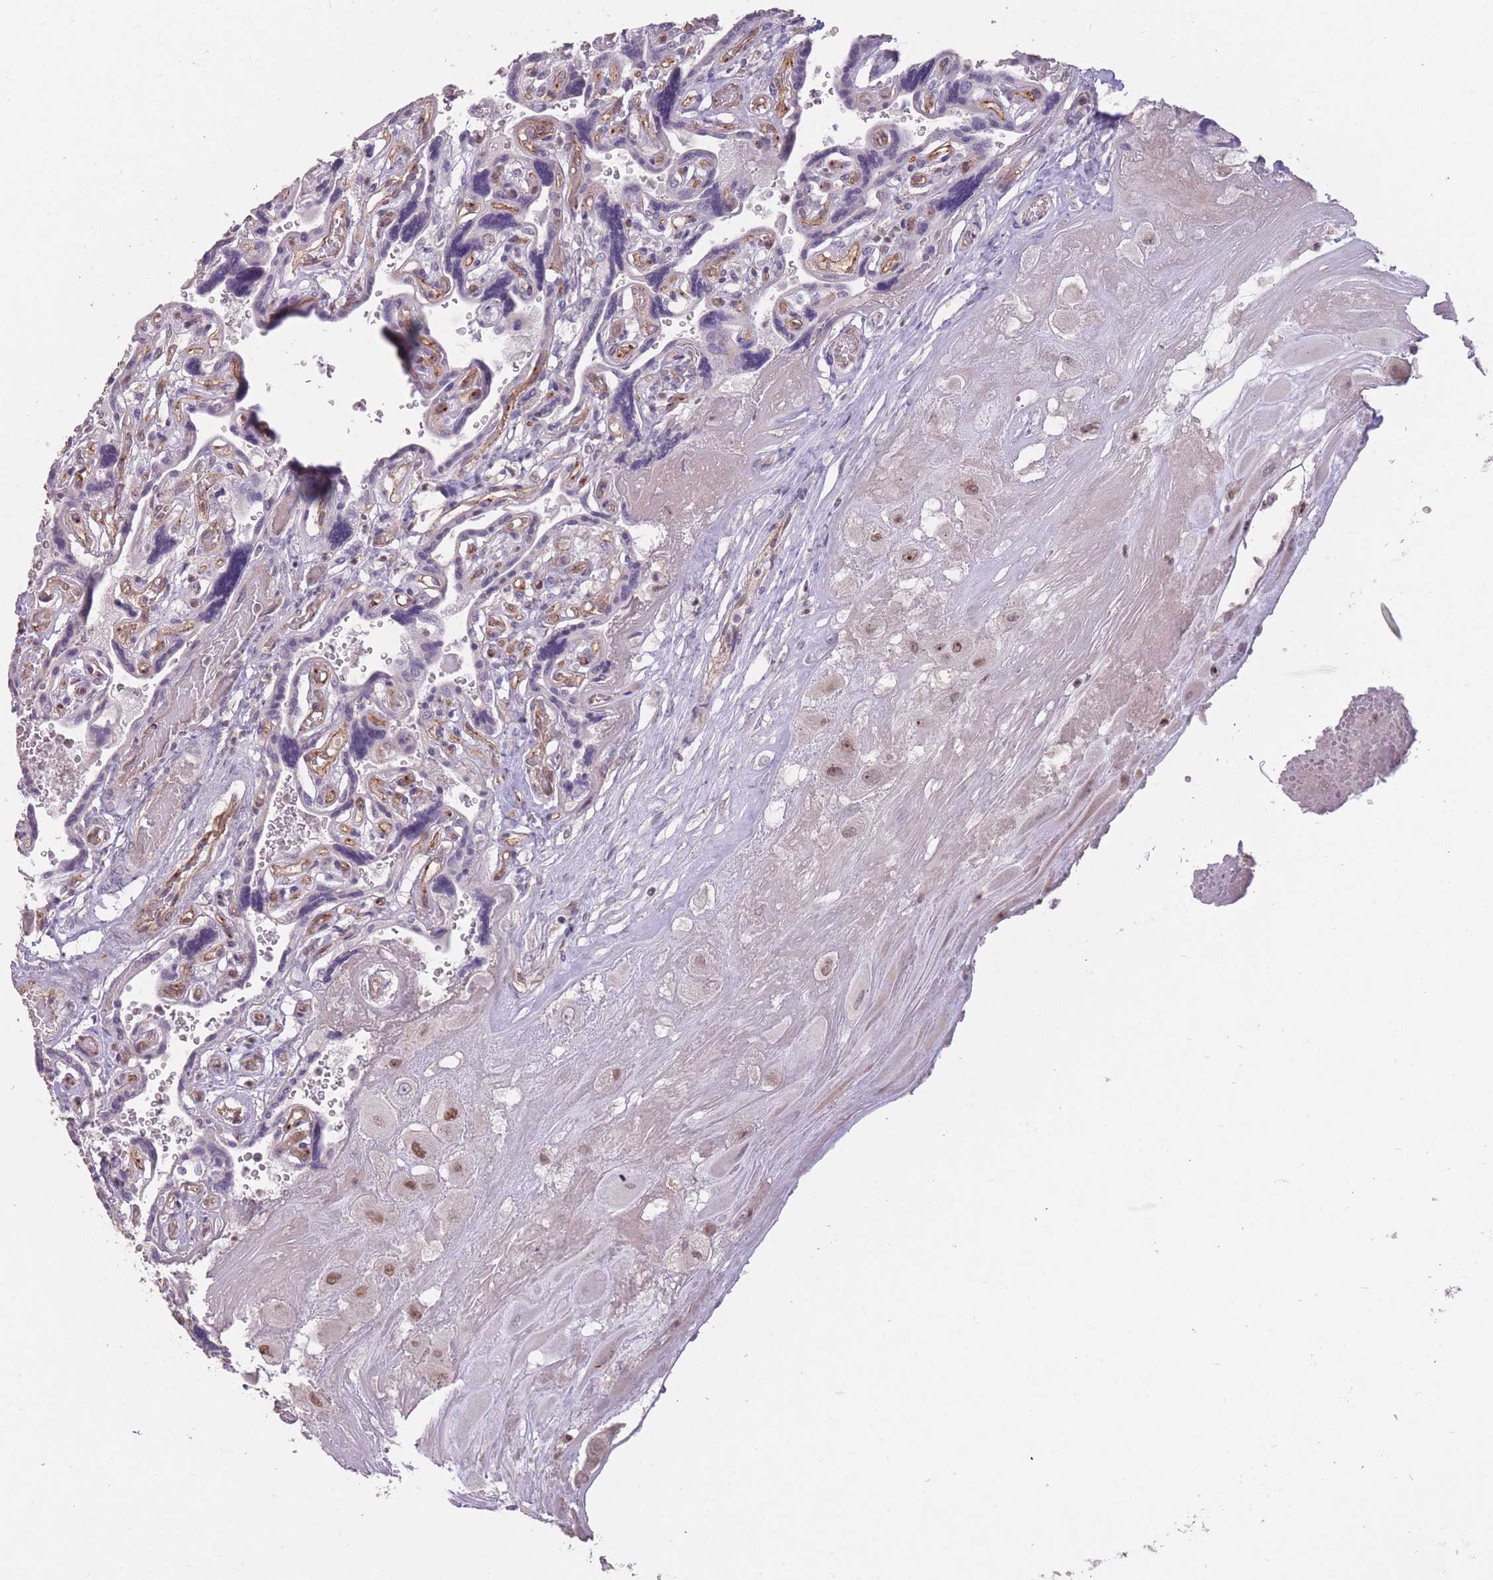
{"staining": {"intensity": "moderate", "quantity": "25%-75%", "location": "nuclear"}, "tissue": "placenta", "cell_type": "Decidual cells", "image_type": "normal", "snomed": [{"axis": "morphology", "description": "Normal tissue, NOS"}, {"axis": "topography", "description": "Placenta"}], "caption": "This micrograph exhibits unremarkable placenta stained with immunohistochemistry to label a protein in brown. The nuclear of decidual cells show moderate positivity for the protein. Nuclei are counter-stained blue.", "gene": "HNRNPUL1", "patient": {"sex": "female", "age": 32}}